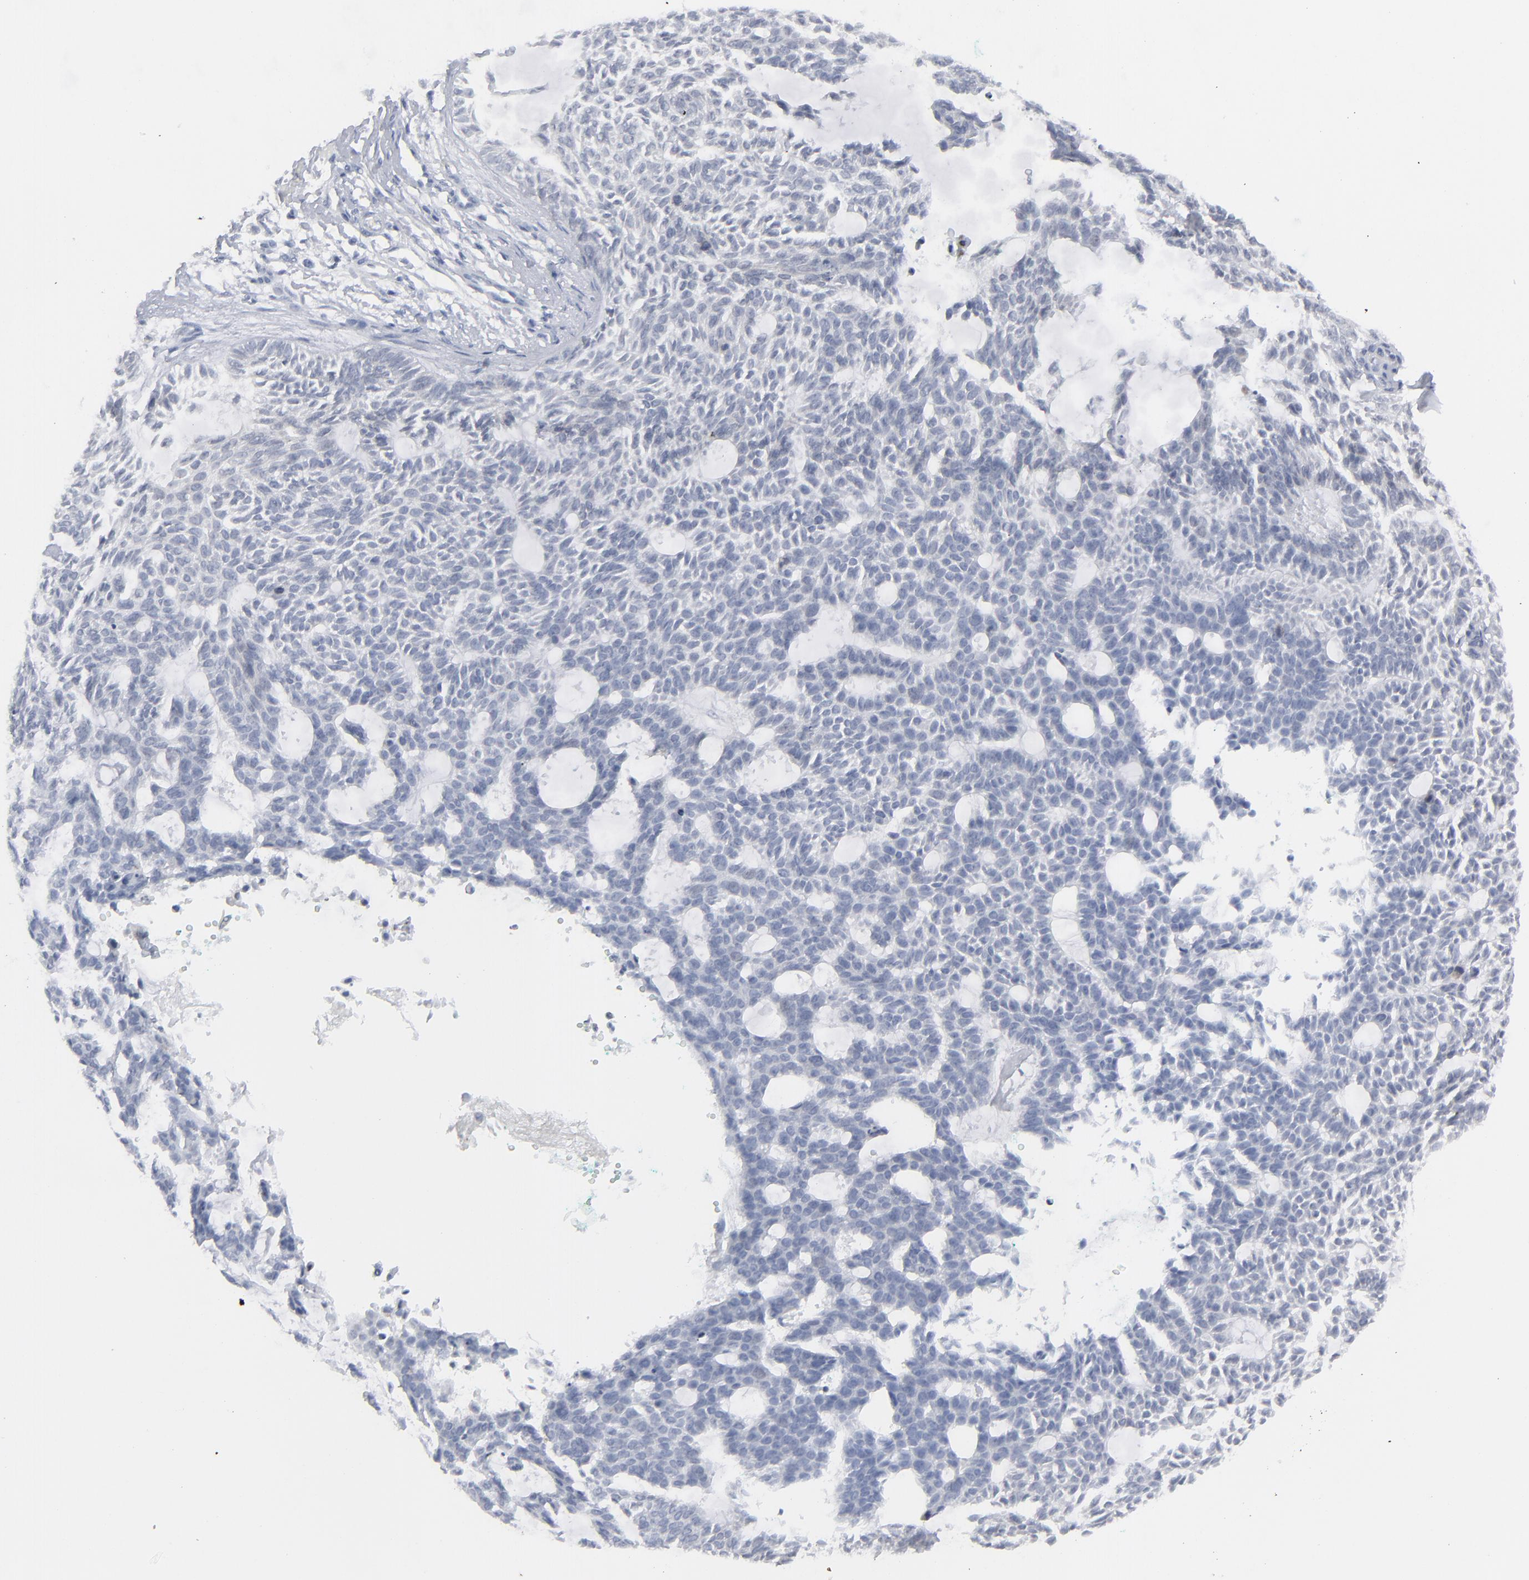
{"staining": {"intensity": "negative", "quantity": "none", "location": "none"}, "tissue": "skin cancer", "cell_type": "Tumor cells", "image_type": "cancer", "snomed": [{"axis": "morphology", "description": "Basal cell carcinoma"}, {"axis": "topography", "description": "Skin"}], "caption": "Immunohistochemical staining of basal cell carcinoma (skin) exhibits no significant positivity in tumor cells.", "gene": "NUP88", "patient": {"sex": "male", "age": 75}}